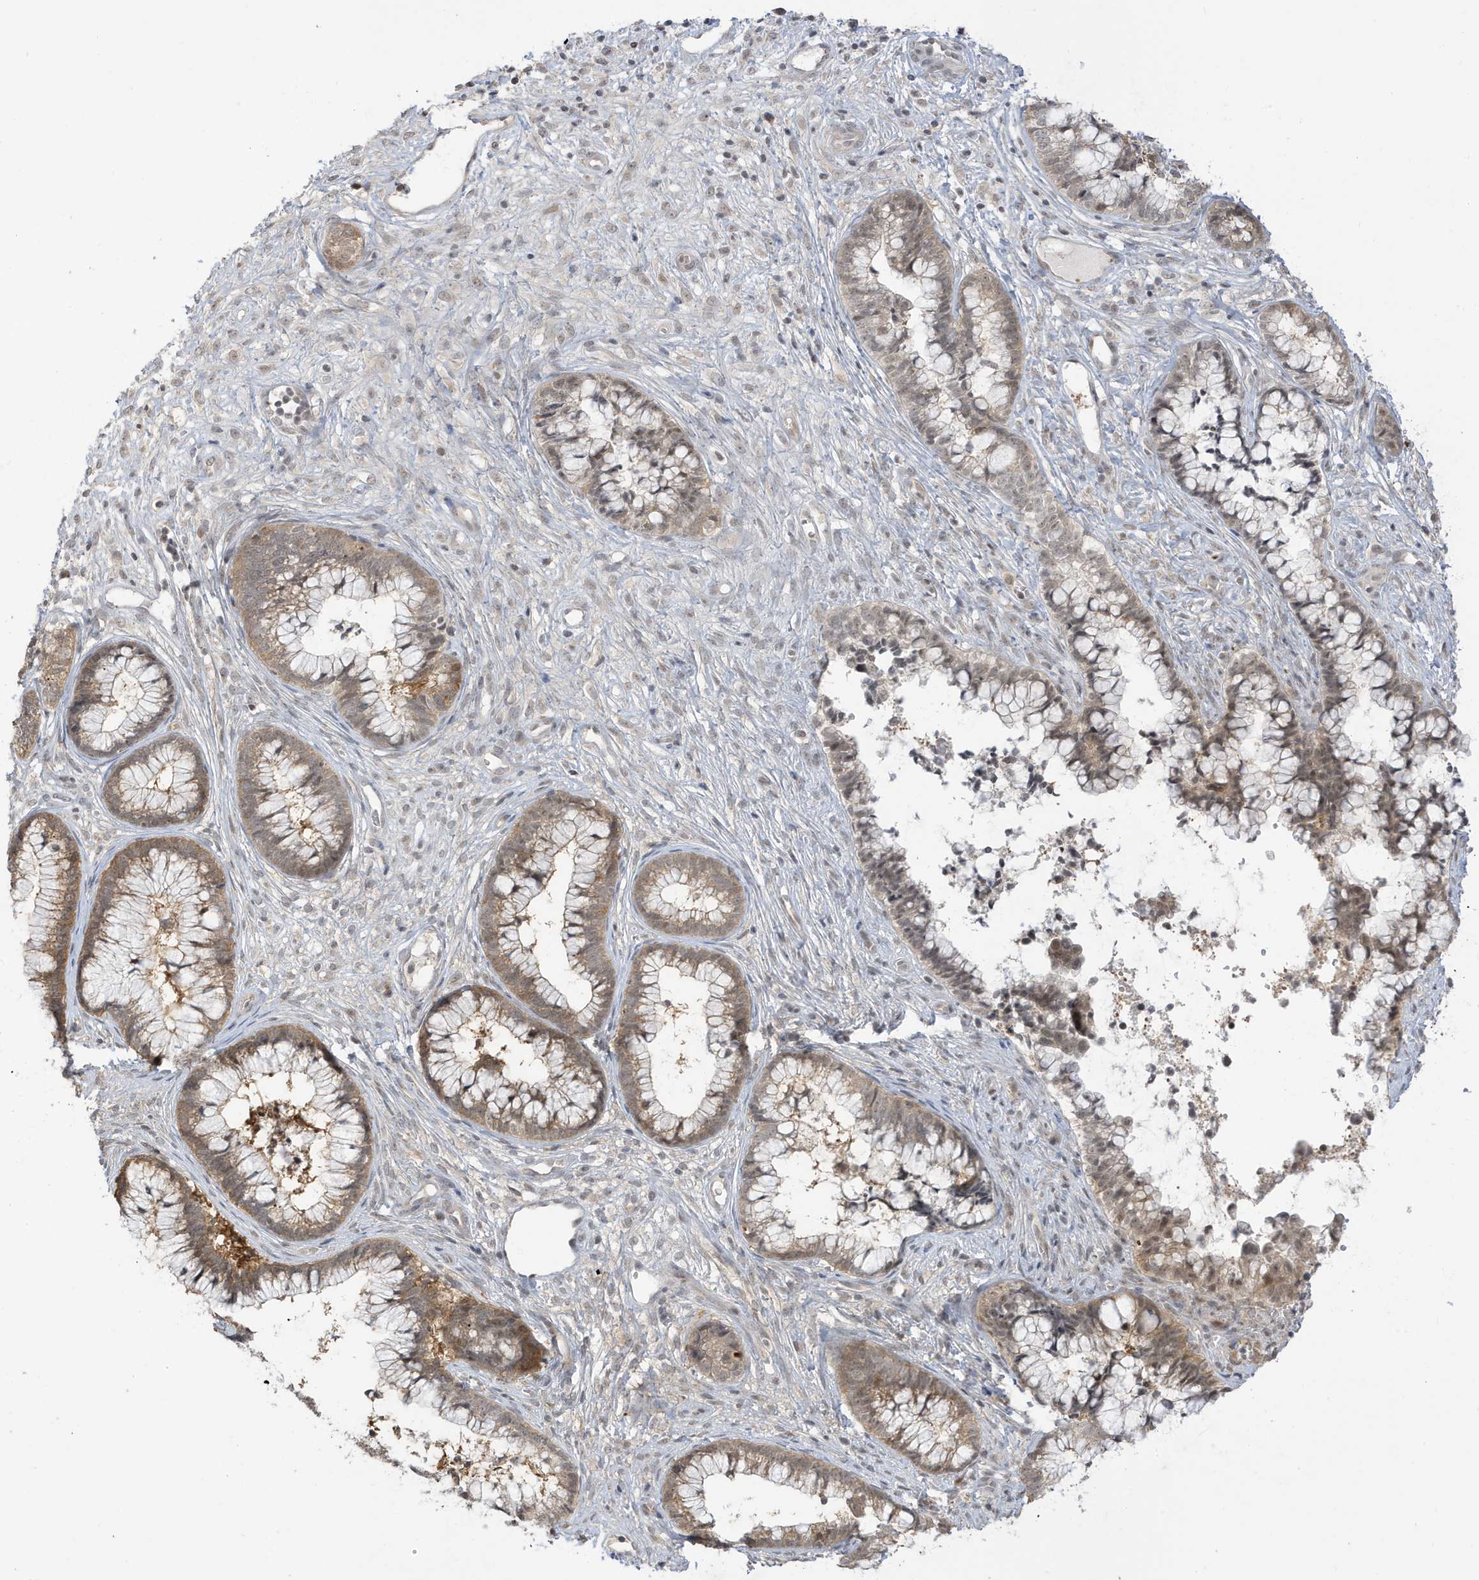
{"staining": {"intensity": "moderate", "quantity": ">75%", "location": "cytoplasmic/membranous,nuclear"}, "tissue": "cervical cancer", "cell_type": "Tumor cells", "image_type": "cancer", "snomed": [{"axis": "morphology", "description": "Adenocarcinoma, NOS"}, {"axis": "topography", "description": "Cervix"}], "caption": "Human adenocarcinoma (cervical) stained with a brown dye shows moderate cytoplasmic/membranous and nuclear positive expression in about >75% of tumor cells.", "gene": "TAB3", "patient": {"sex": "female", "age": 44}}